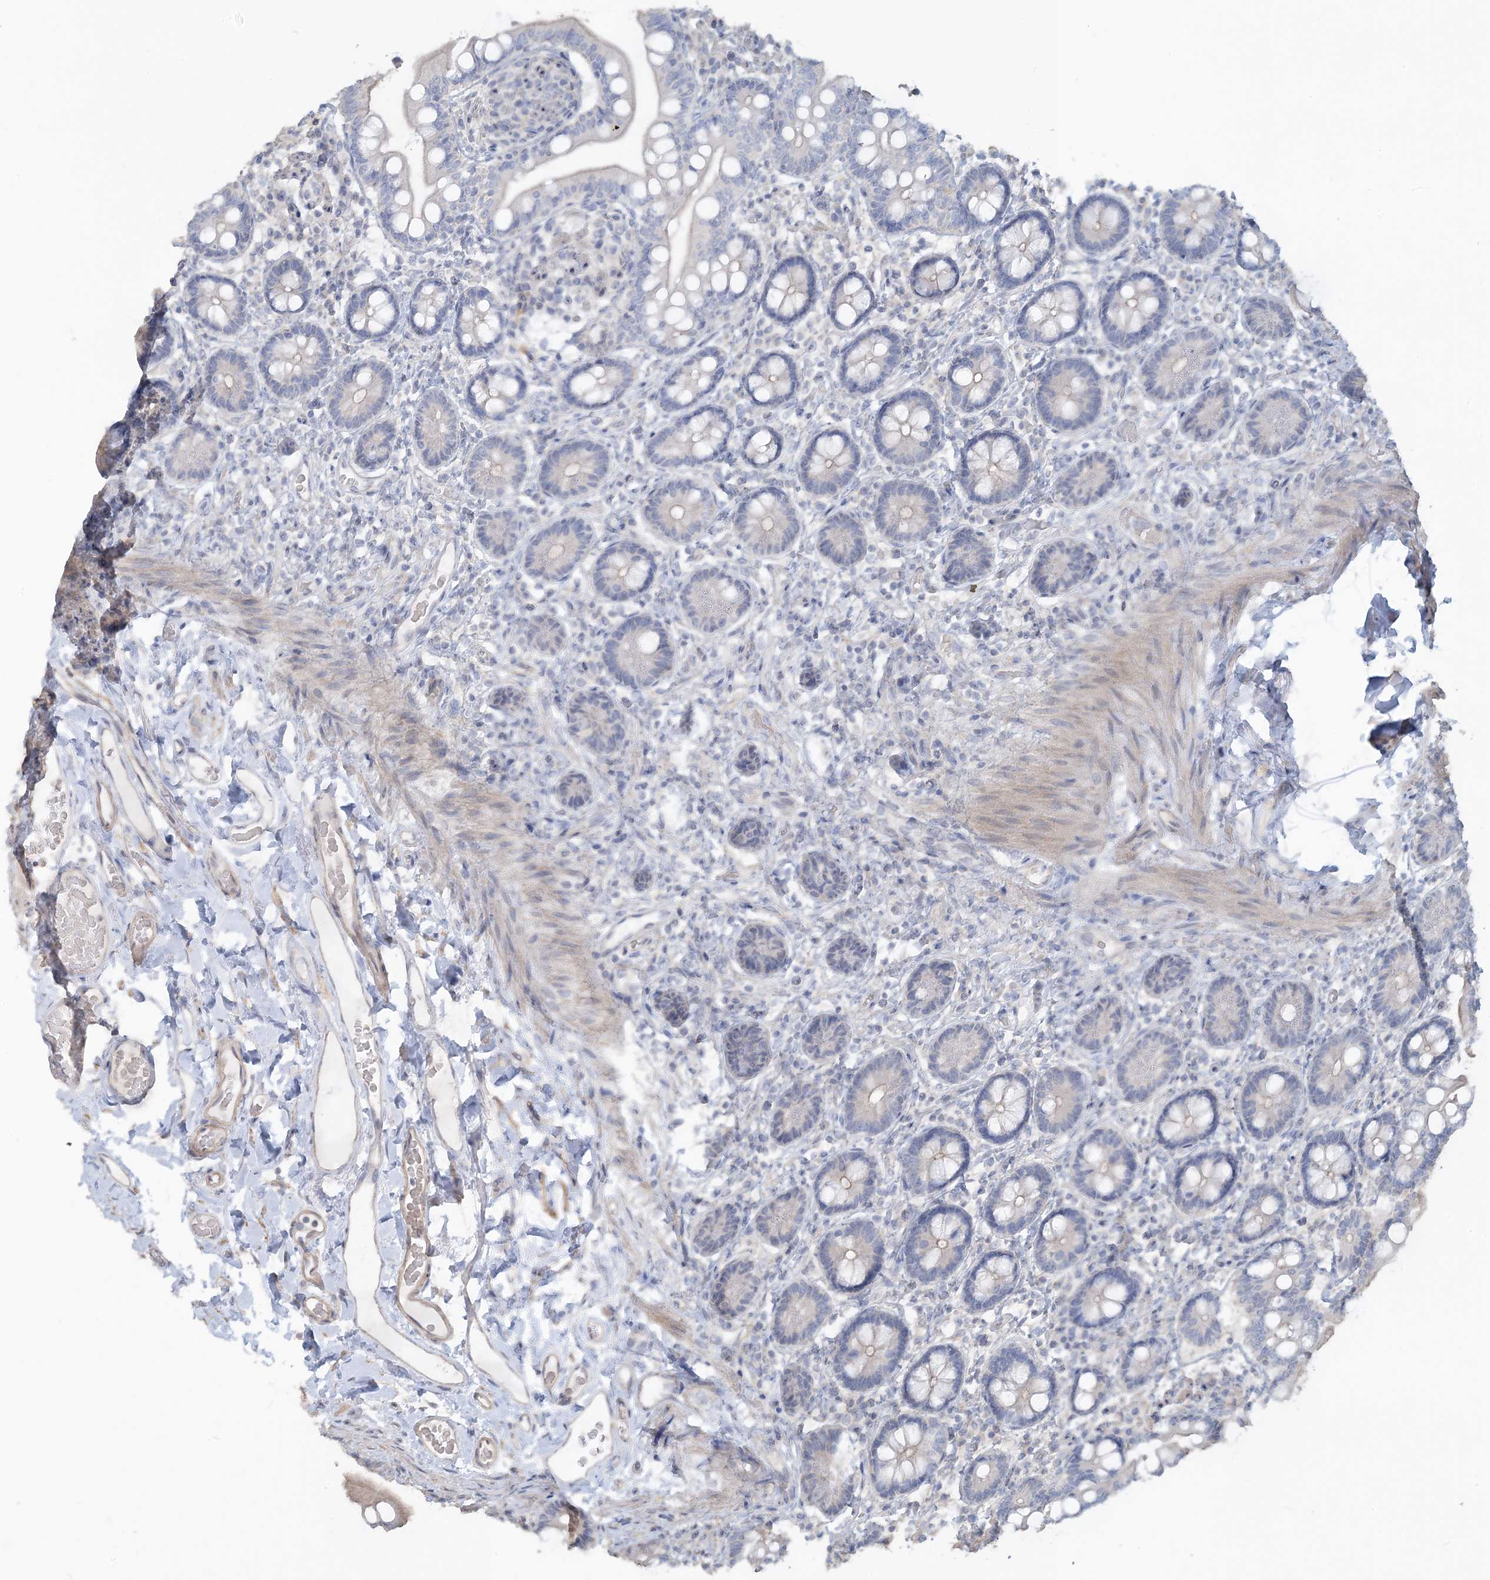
{"staining": {"intensity": "negative", "quantity": "none", "location": "none"}, "tissue": "small intestine", "cell_type": "Glandular cells", "image_type": "normal", "snomed": [{"axis": "morphology", "description": "Normal tissue, NOS"}, {"axis": "topography", "description": "Small intestine"}], "caption": "Immunohistochemistry micrograph of normal small intestine: small intestine stained with DAB reveals no significant protein expression in glandular cells. The staining is performed using DAB brown chromogen with nuclei counter-stained in using hematoxylin.", "gene": "NPHS2", "patient": {"sex": "female", "age": 64}}